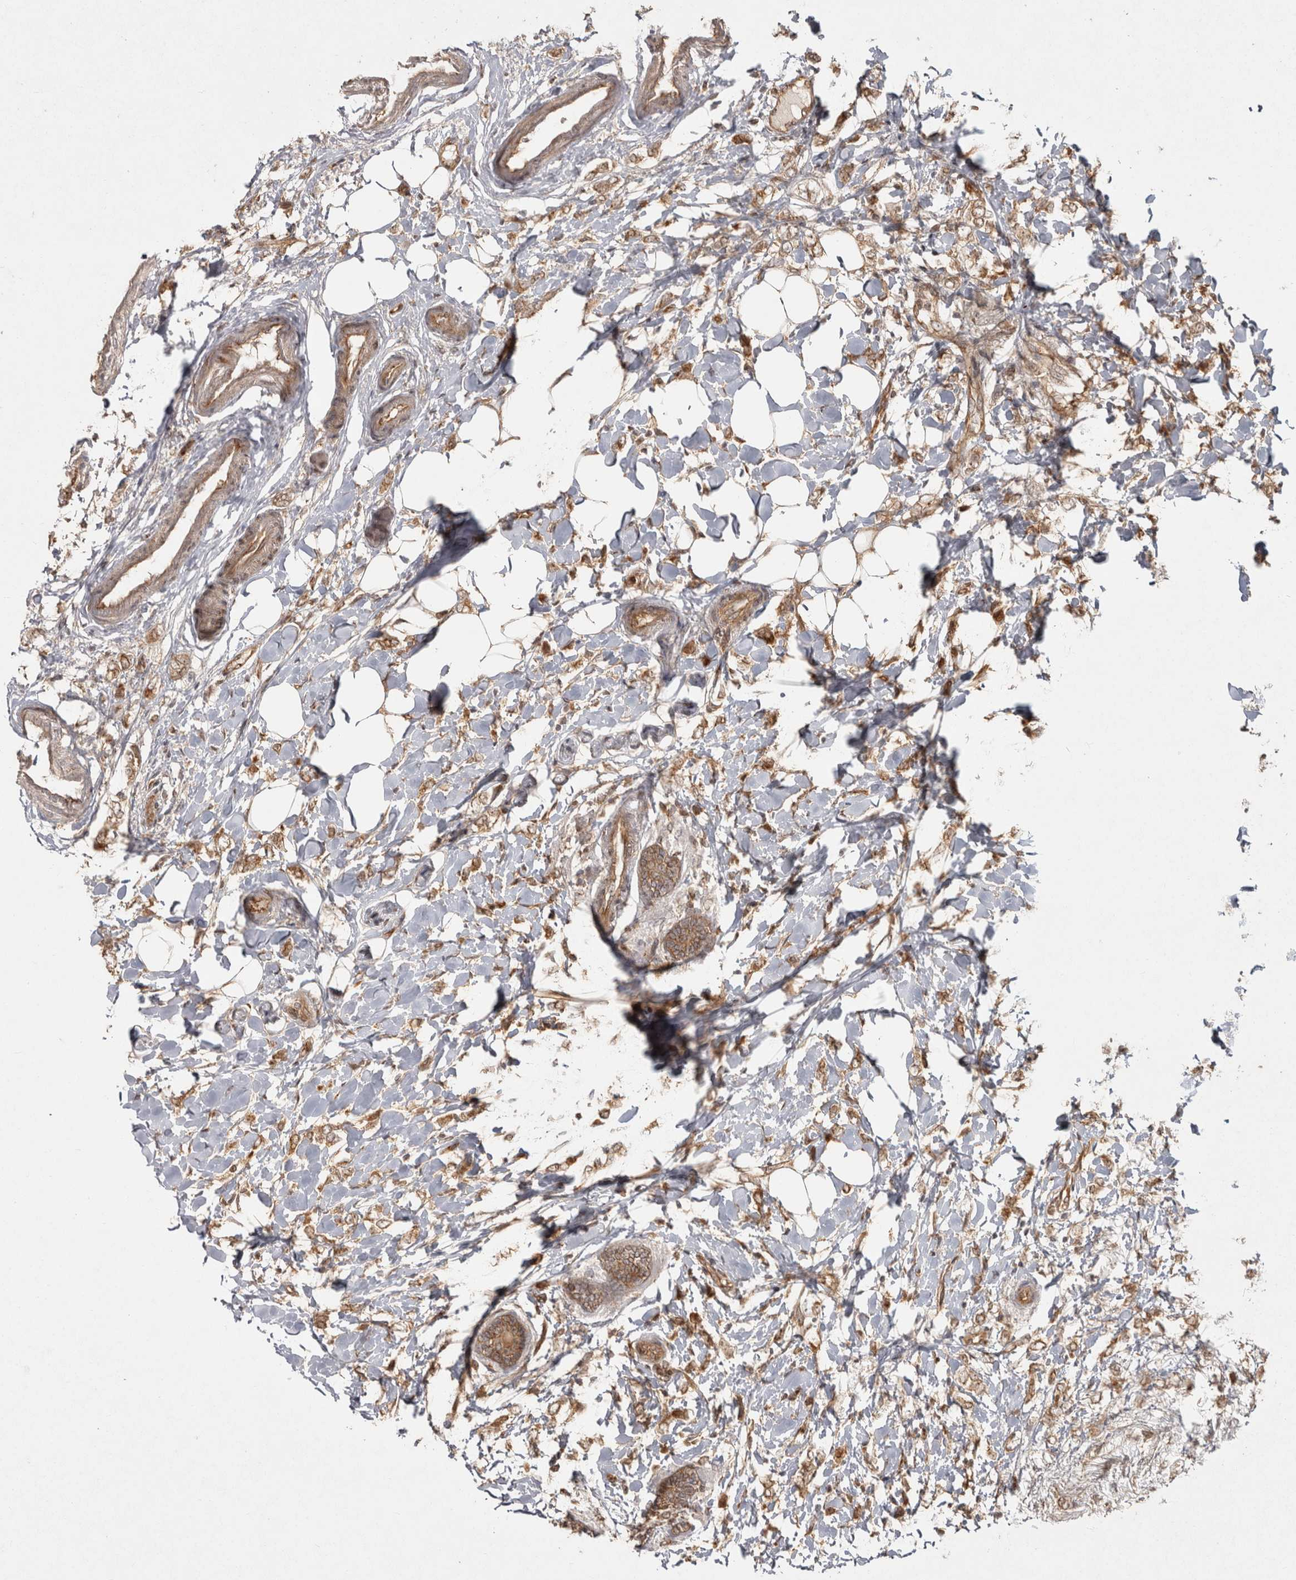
{"staining": {"intensity": "moderate", "quantity": ">75%", "location": "cytoplasmic/membranous"}, "tissue": "breast cancer", "cell_type": "Tumor cells", "image_type": "cancer", "snomed": [{"axis": "morphology", "description": "Normal tissue, NOS"}, {"axis": "morphology", "description": "Lobular carcinoma"}, {"axis": "topography", "description": "Breast"}], "caption": "IHC photomicrograph of neoplastic tissue: human breast cancer stained using immunohistochemistry (IHC) demonstrates medium levels of moderate protein expression localized specifically in the cytoplasmic/membranous of tumor cells, appearing as a cytoplasmic/membranous brown color.", "gene": "CAMSAP2", "patient": {"sex": "female", "age": 47}}